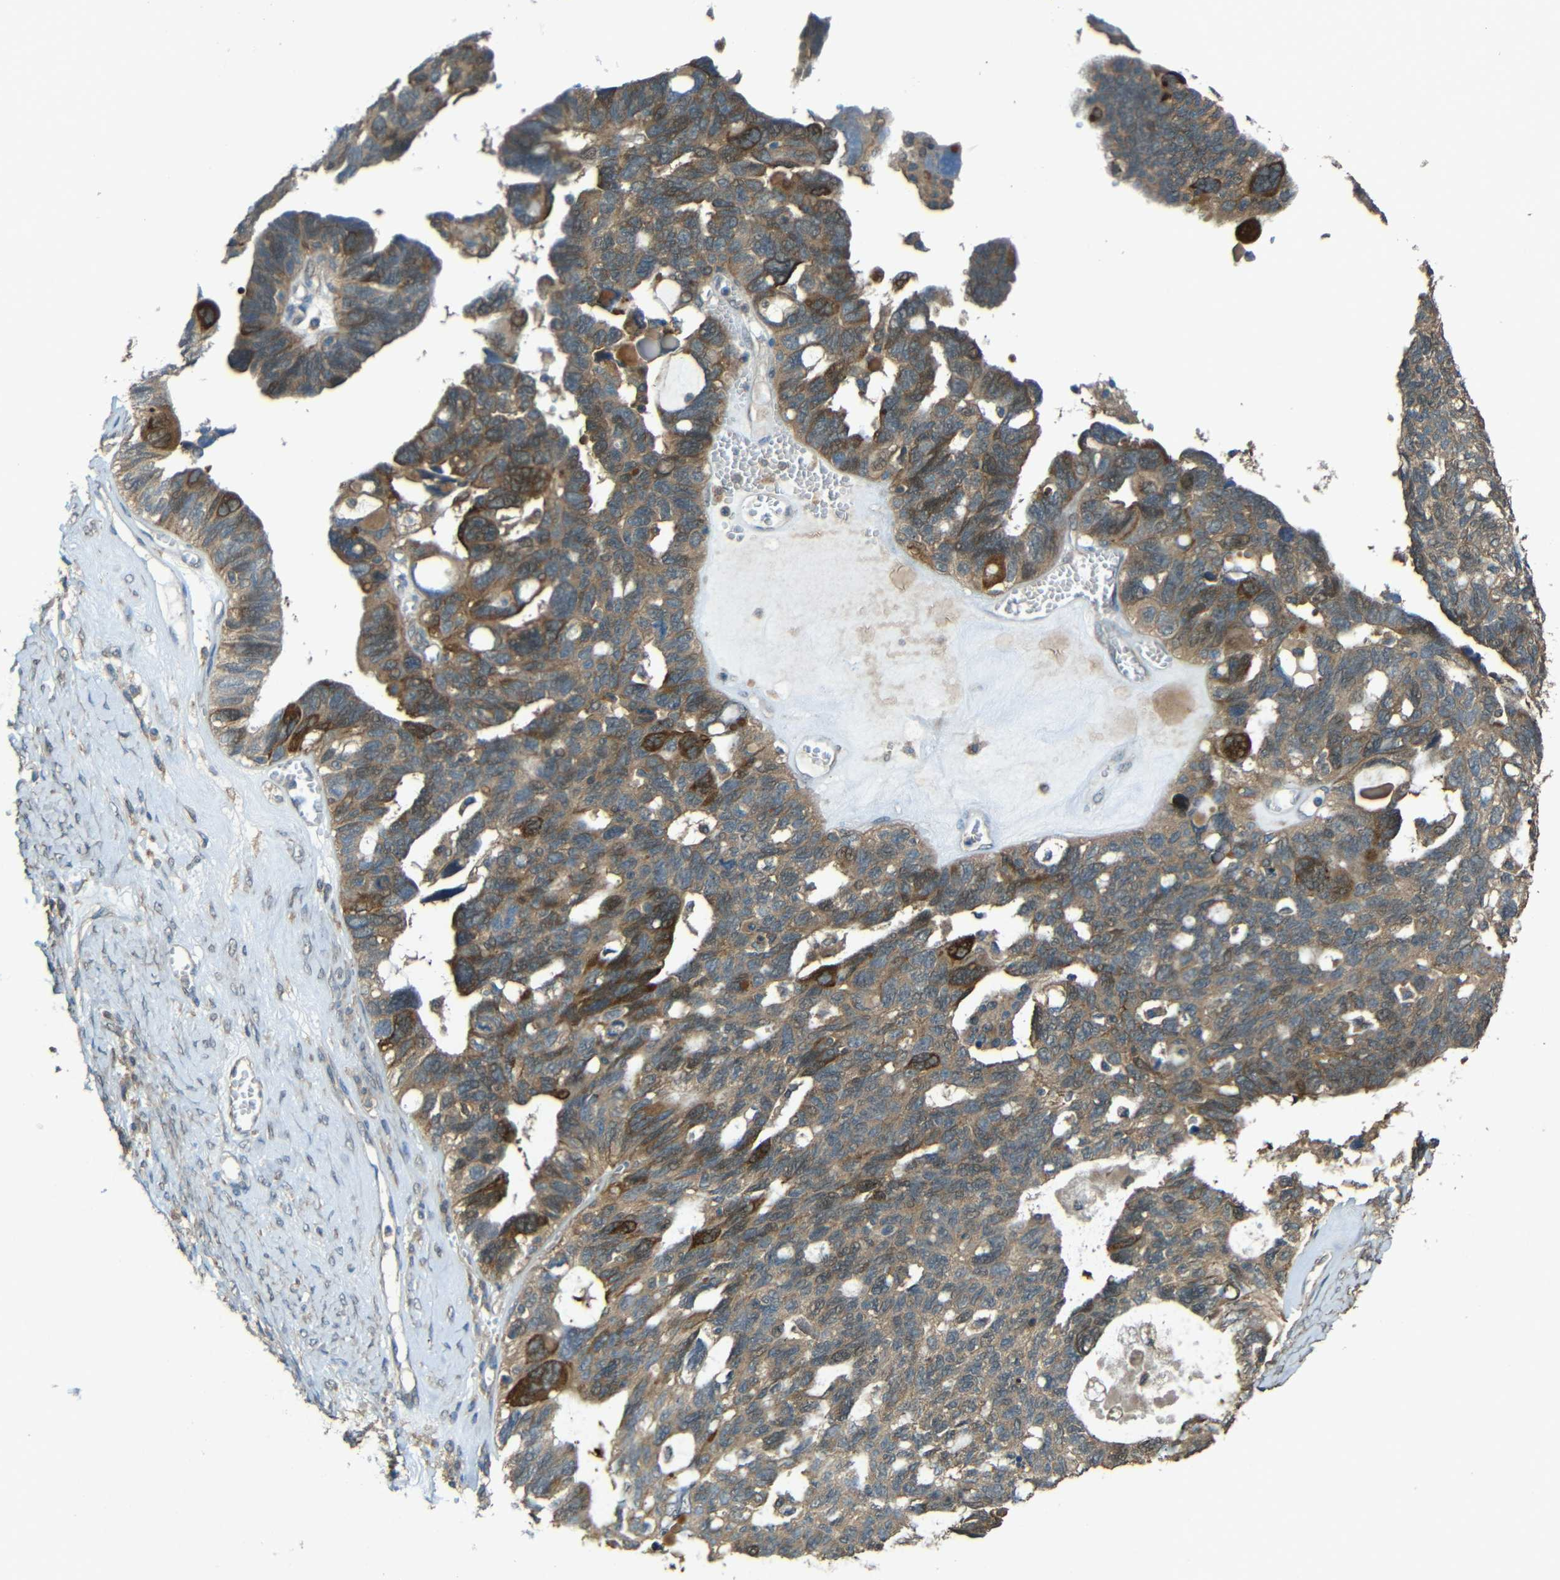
{"staining": {"intensity": "strong", "quantity": "25%-75%", "location": "cytoplasmic/membranous"}, "tissue": "ovarian cancer", "cell_type": "Tumor cells", "image_type": "cancer", "snomed": [{"axis": "morphology", "description": "Cystadenocarcinoma, serous, NOS"}, {"axis": "topography", "description": "Ovary"}], "caption": "Strong cytoplasmic/membranous positivity for a protein is seen in approximately 25%-75% of tumor cells of ovarian cancer using immunohistochemistry.", "gene": "ACACA", "patient": {"sex": "female", "age": 79}}